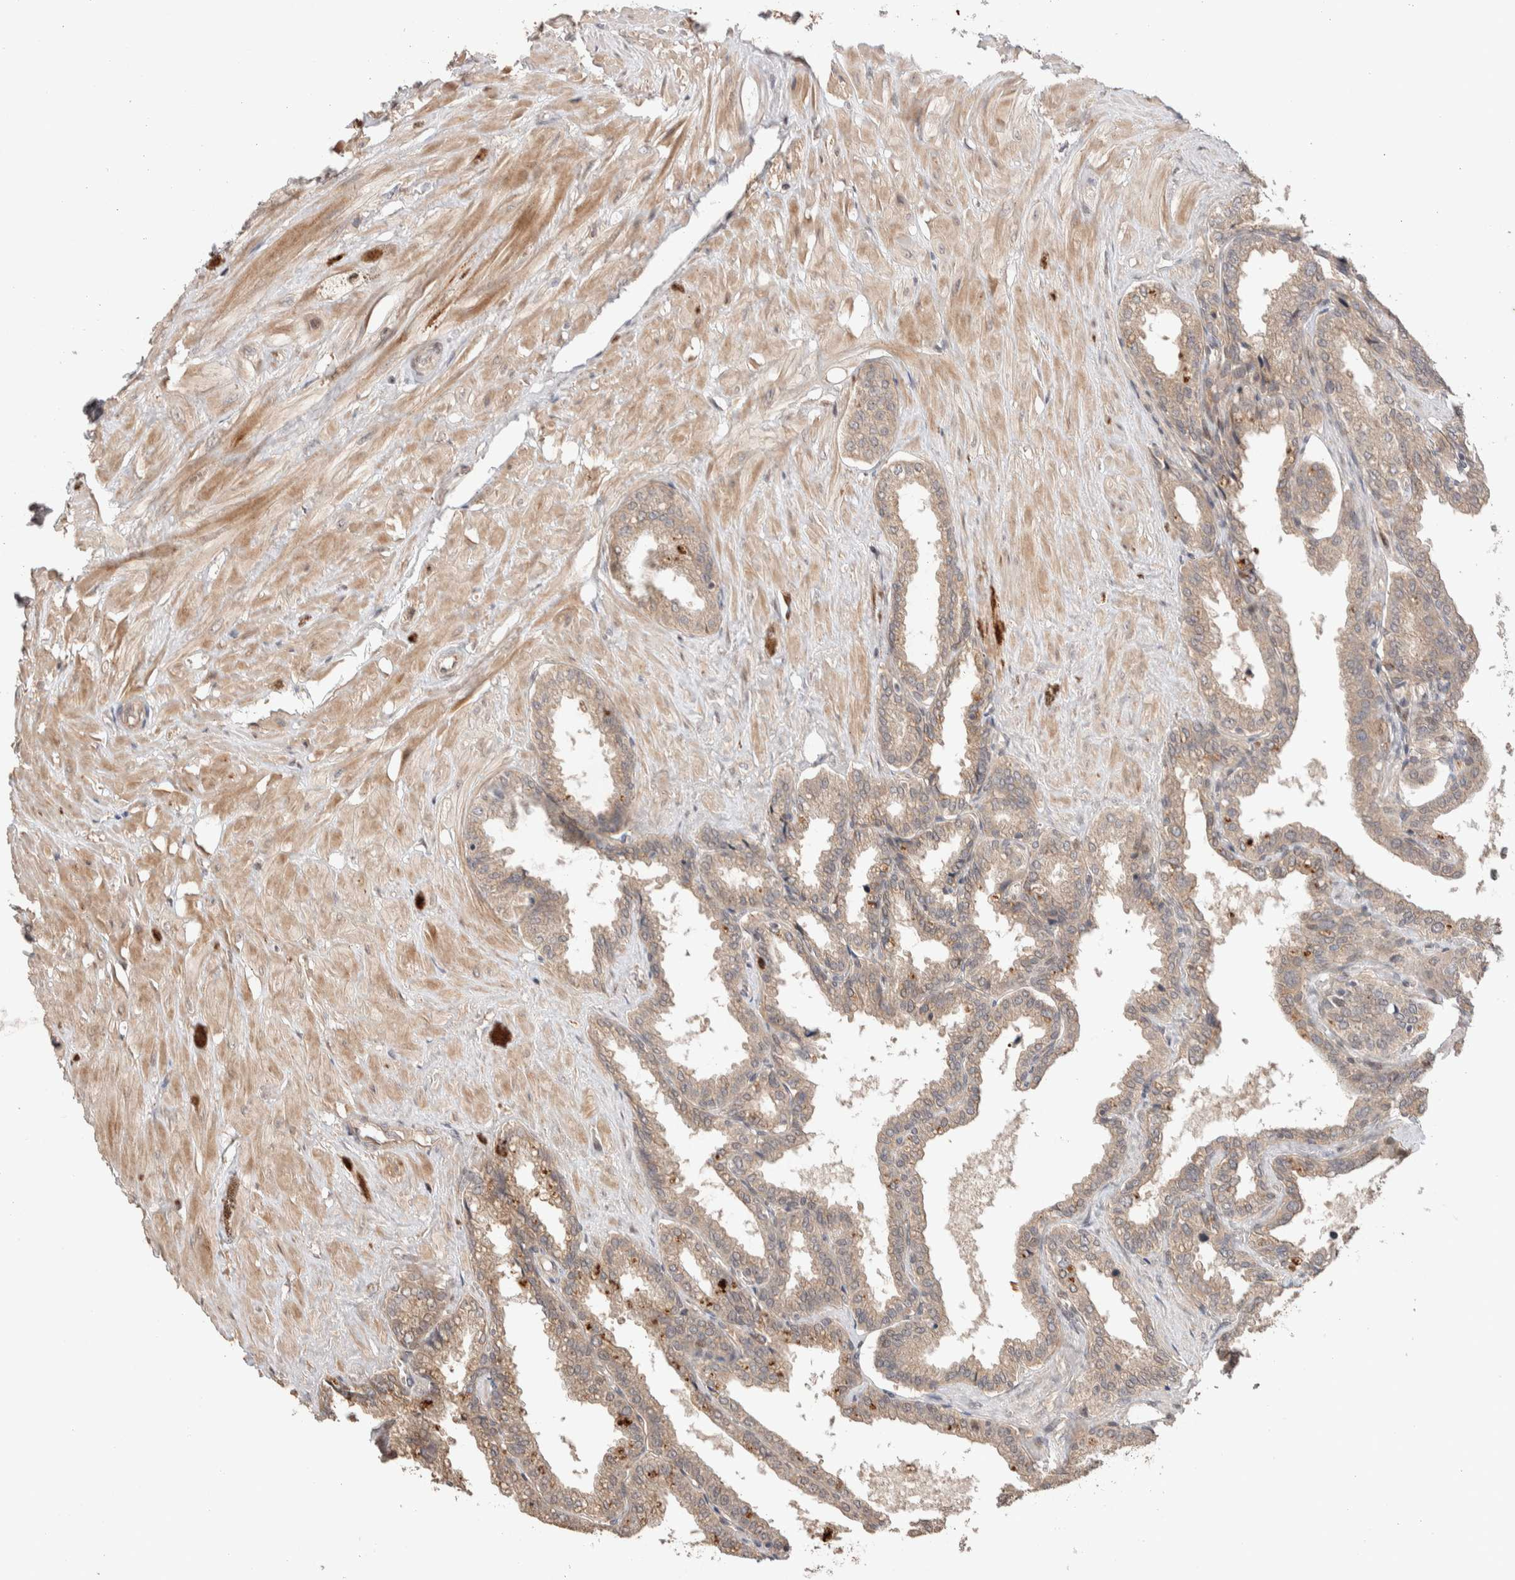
{"staining": {"intensity": "weak", "quantity": ">75%", "location": "cytoplasmic/membranous"}, "tissue": "seminal vesicle", "cell_type": "Glandular cells", "image_type": "normal", "snomed": [{"axis": "morphology", "description": "Normal tissue, NOS"}, {"axis": "topography", "description": "Seminal veicle"}], "caption": "IHC (DAB (3,3'-diaminobenzidine)) staining of normal human seminal vesicle shows weak cytoplasmic/membranous protein expression in about >75% of glandular cells.", "gene": "PRDM15", "patient": {"sex": "male", "age": 46}}